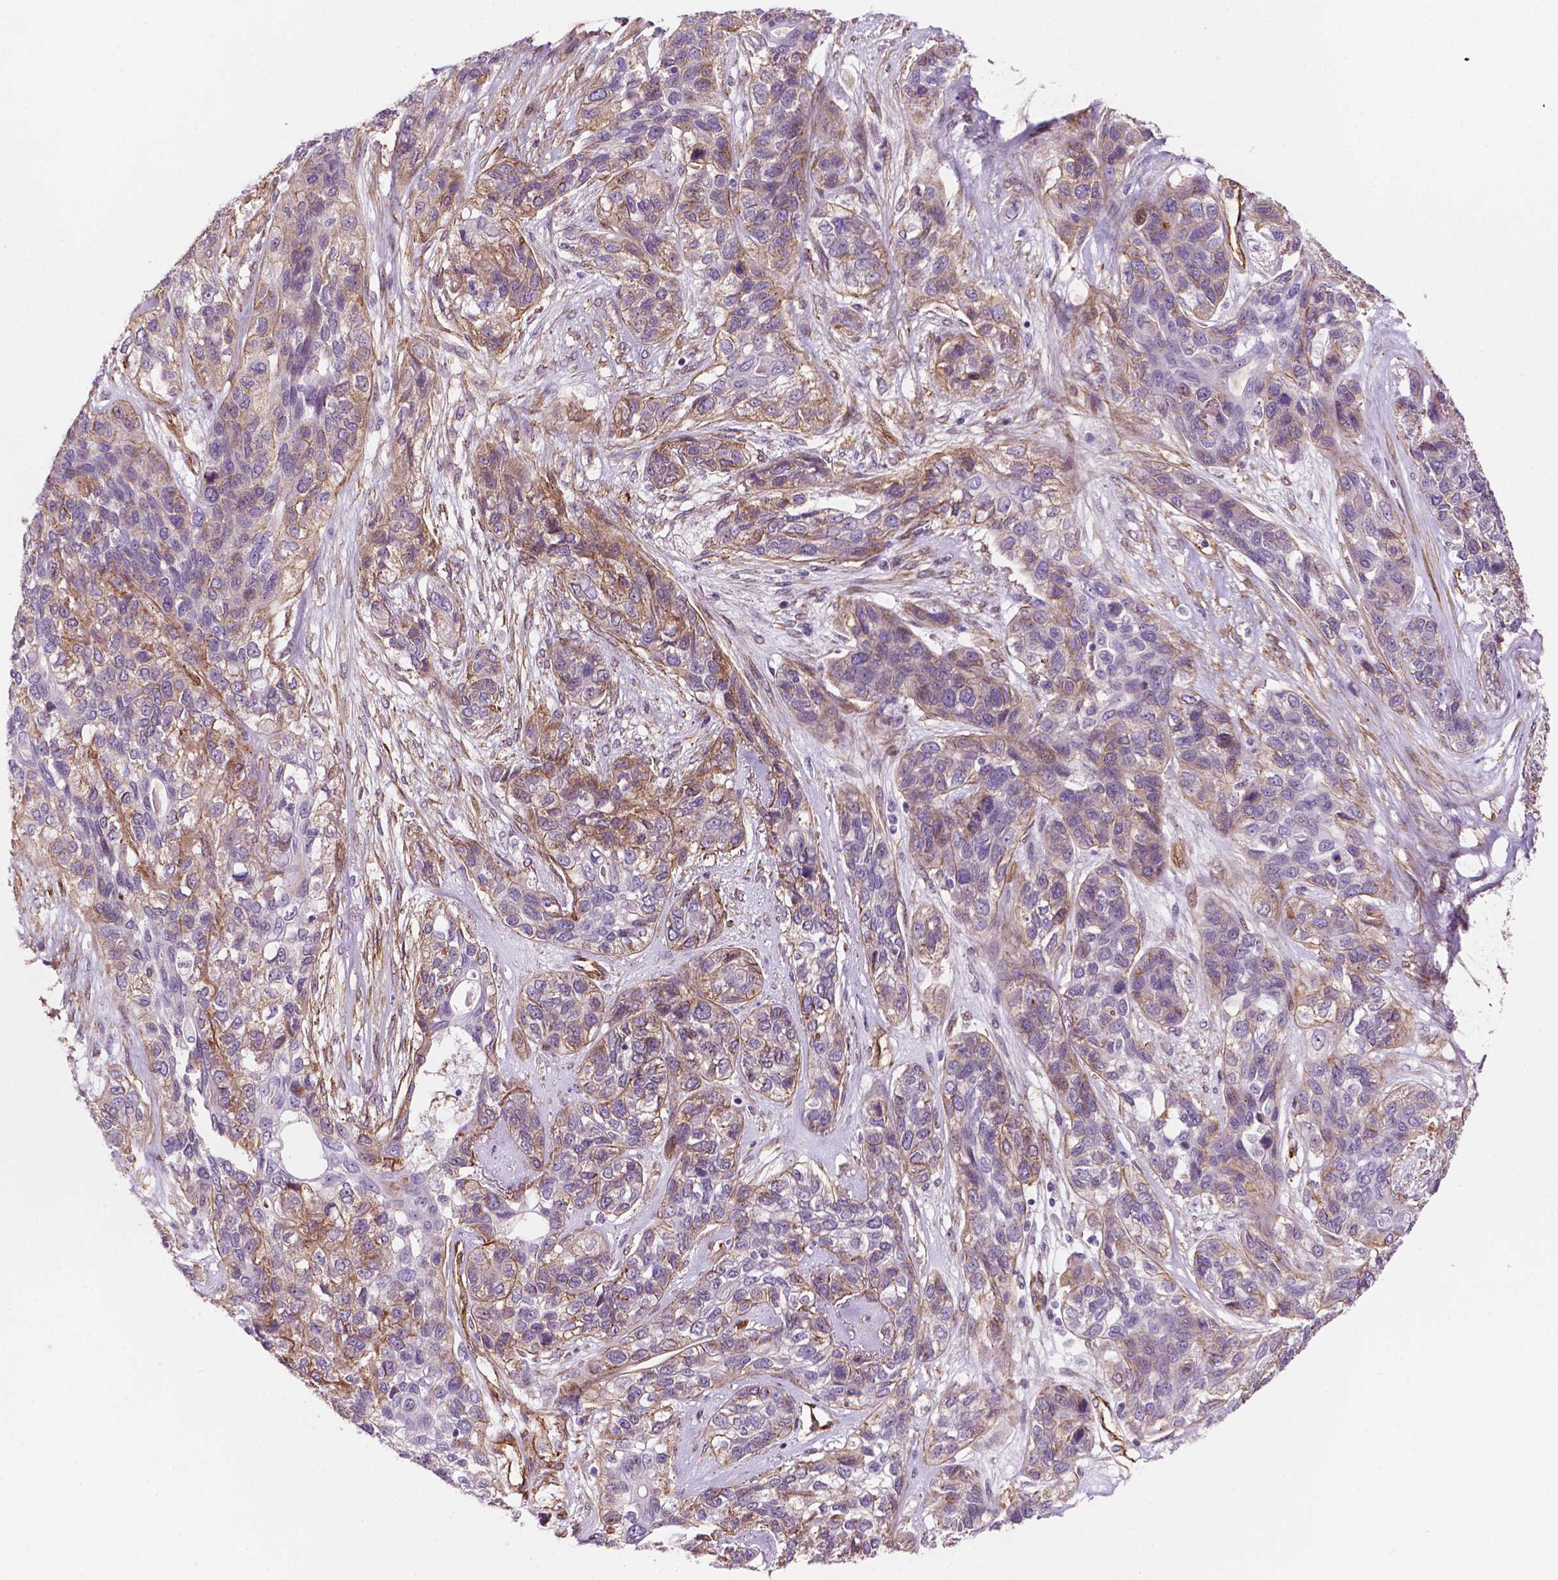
{"staining": {"intensity": "moderate", "quantity": "<25%", "location": "cytoplasmic/membranous"}, "tissue": "lung cancer", "cell_type": "Tumor cells", "image_type": "cancer", "snomed": [{"axis": "morphology", "description": "Squamous cell carcinoma, NOS"}, {"axis": "topography", "description": "Lung"}], "caption": "Immunohistochemical staining of human lung cancer demonstrates moderate cytoplasmic/membranous protein staining in approximately <25% of tumor cells.", "gene": "EGFL8", "patient": {"sex": "female", "age": 70}}